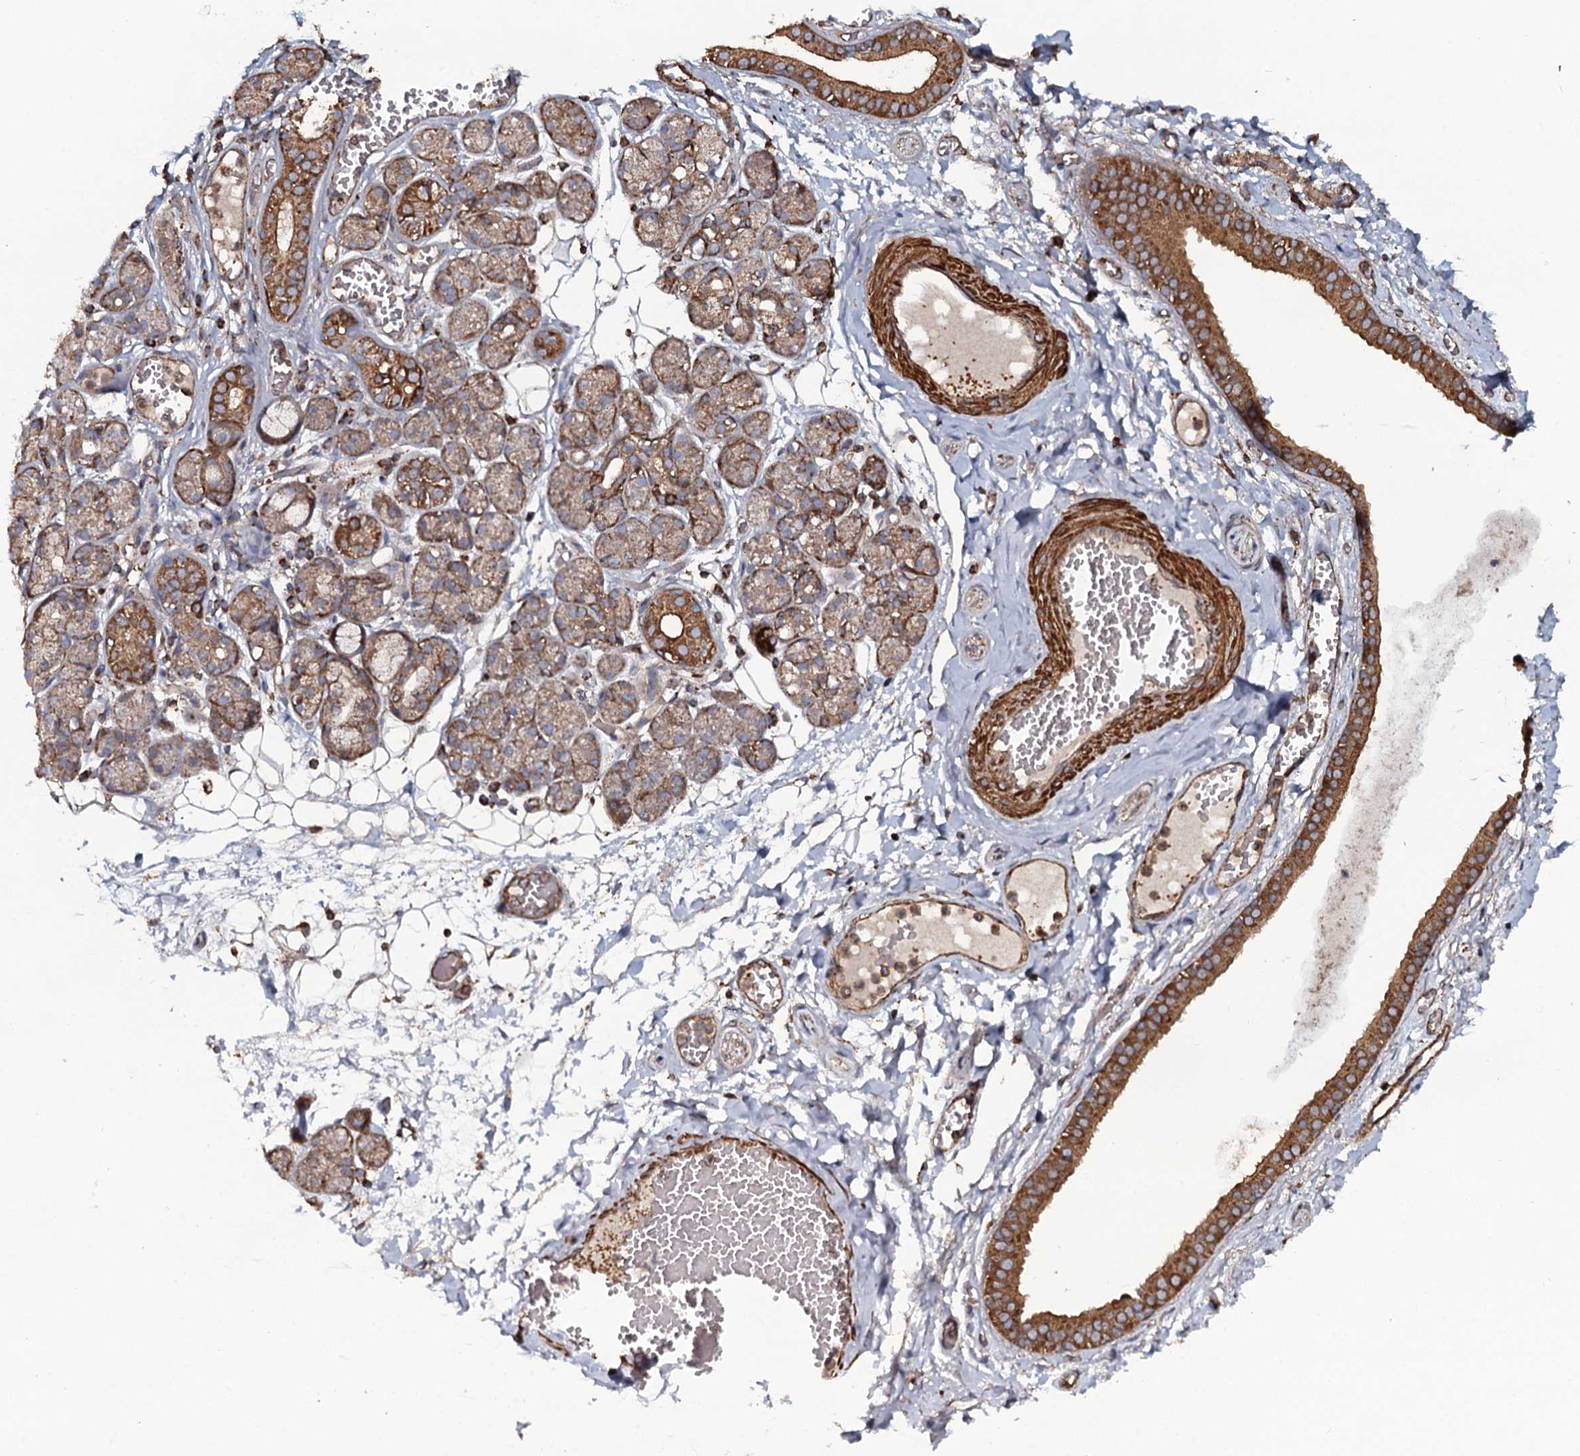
{"staining": {"intensity": "moderate", "quantity": "25%-75%", "location": "cytoplasmic/membranous"}, "tissue": "salivary gland", "cell_type": "Glandular cells", "image_type": "normal", "snomed": [{"axis": "morphology", "description": "Normal tissue, NOS"}, {"axis": "topography", "description": "Salivary gland"}], "caption": "Protein expression analysis of unremarkable salivary gland displays moderate cytoplasmic/membranous expression in about 25%-75% of glandular cells.", "gene": "VWA8", "patient": {"sex": "male", "age": 63}}